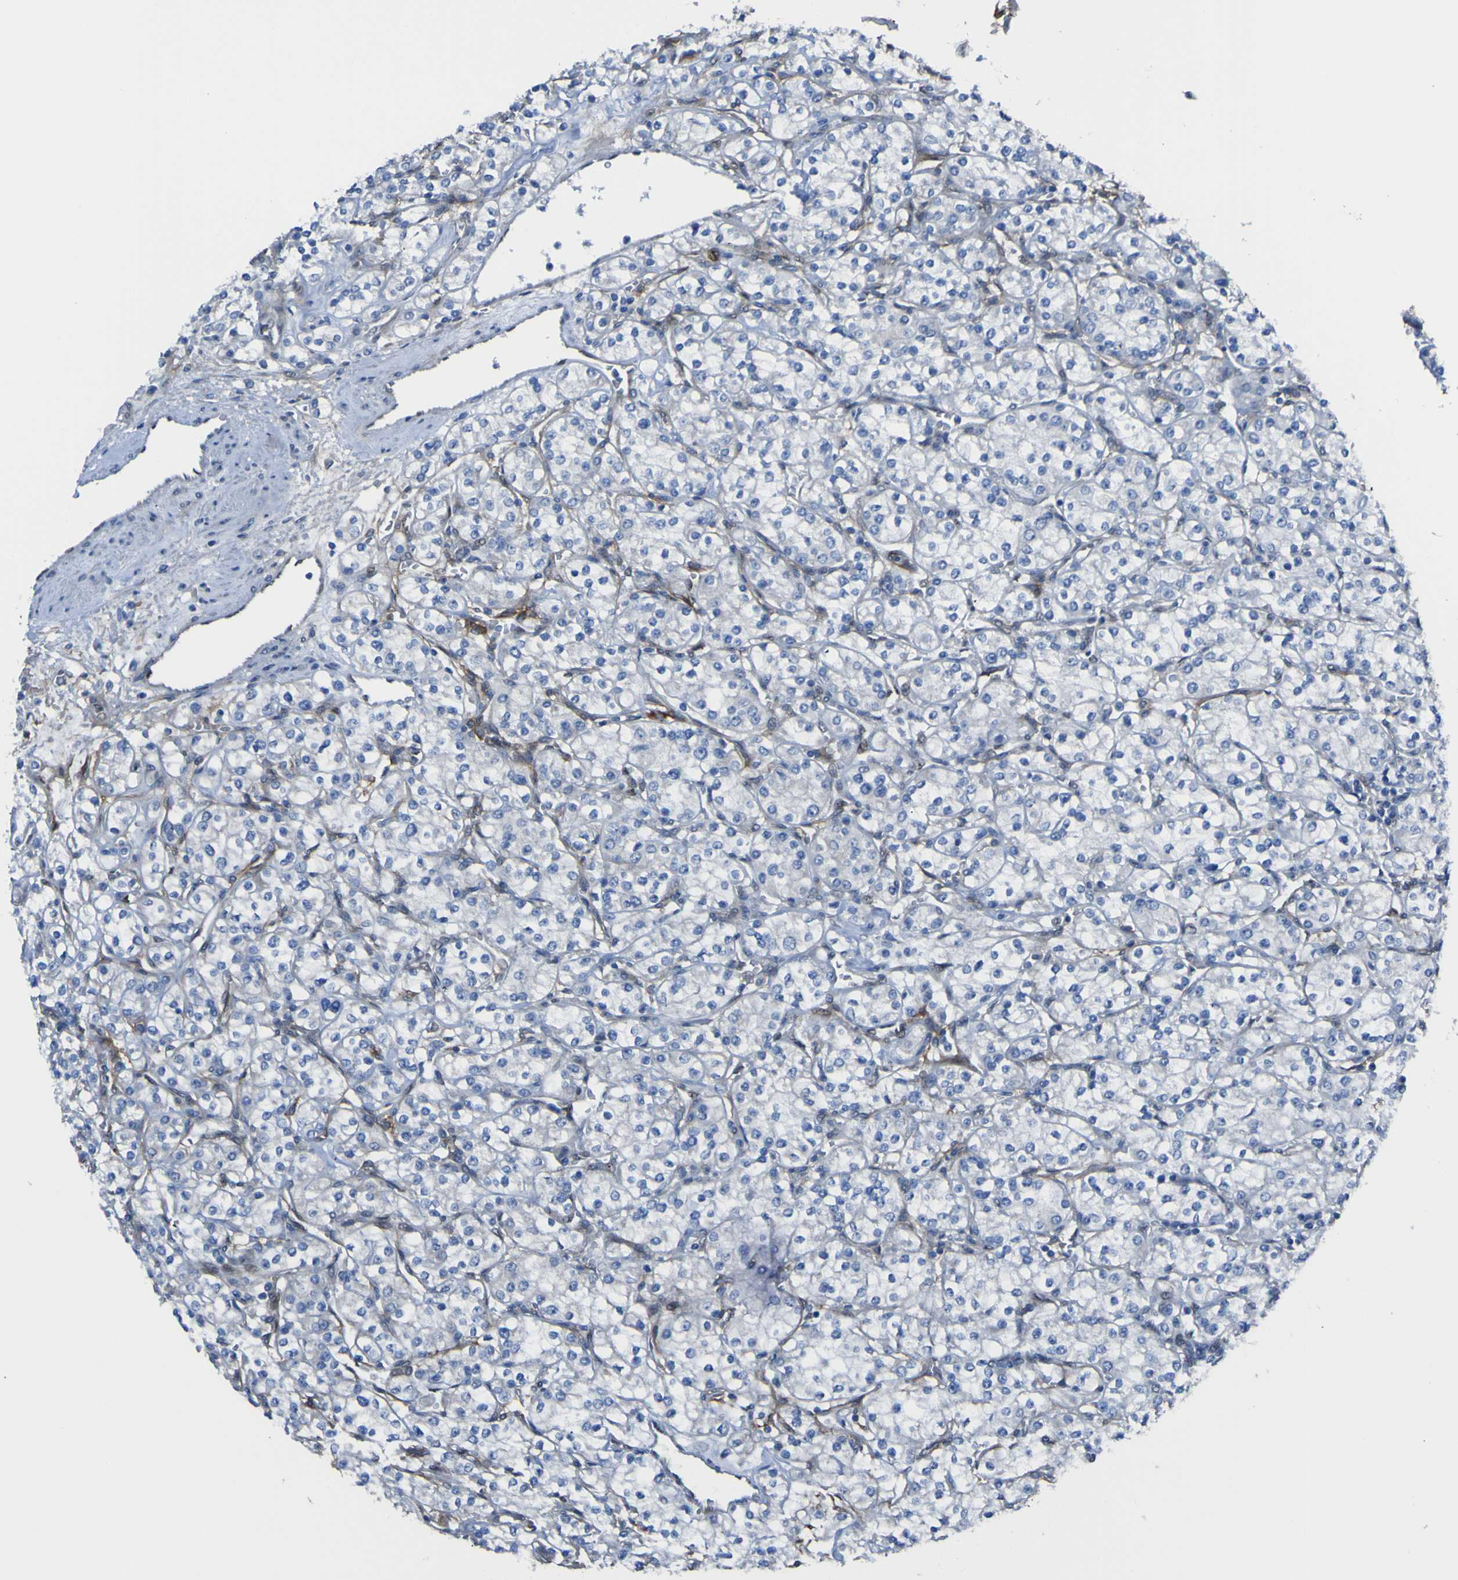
{"staining": {"intensity": "negative", "quantity": "none", "location": "none"}, "tissue": "renal cancer", "cell_type": "Tumor cells", "image_type": "cancer", "snomed": [{"axis": "morphology", "description": "Adenocarcinoma, NOS"}, {"axis": "topography", "description": "Kidney"}], "caption": "Tumor cells are negative for brown protein staining in renal cancer (adenocarcinoma).", "gene": "LRRN1", "patient": {"sex": "male", "age": 77}}